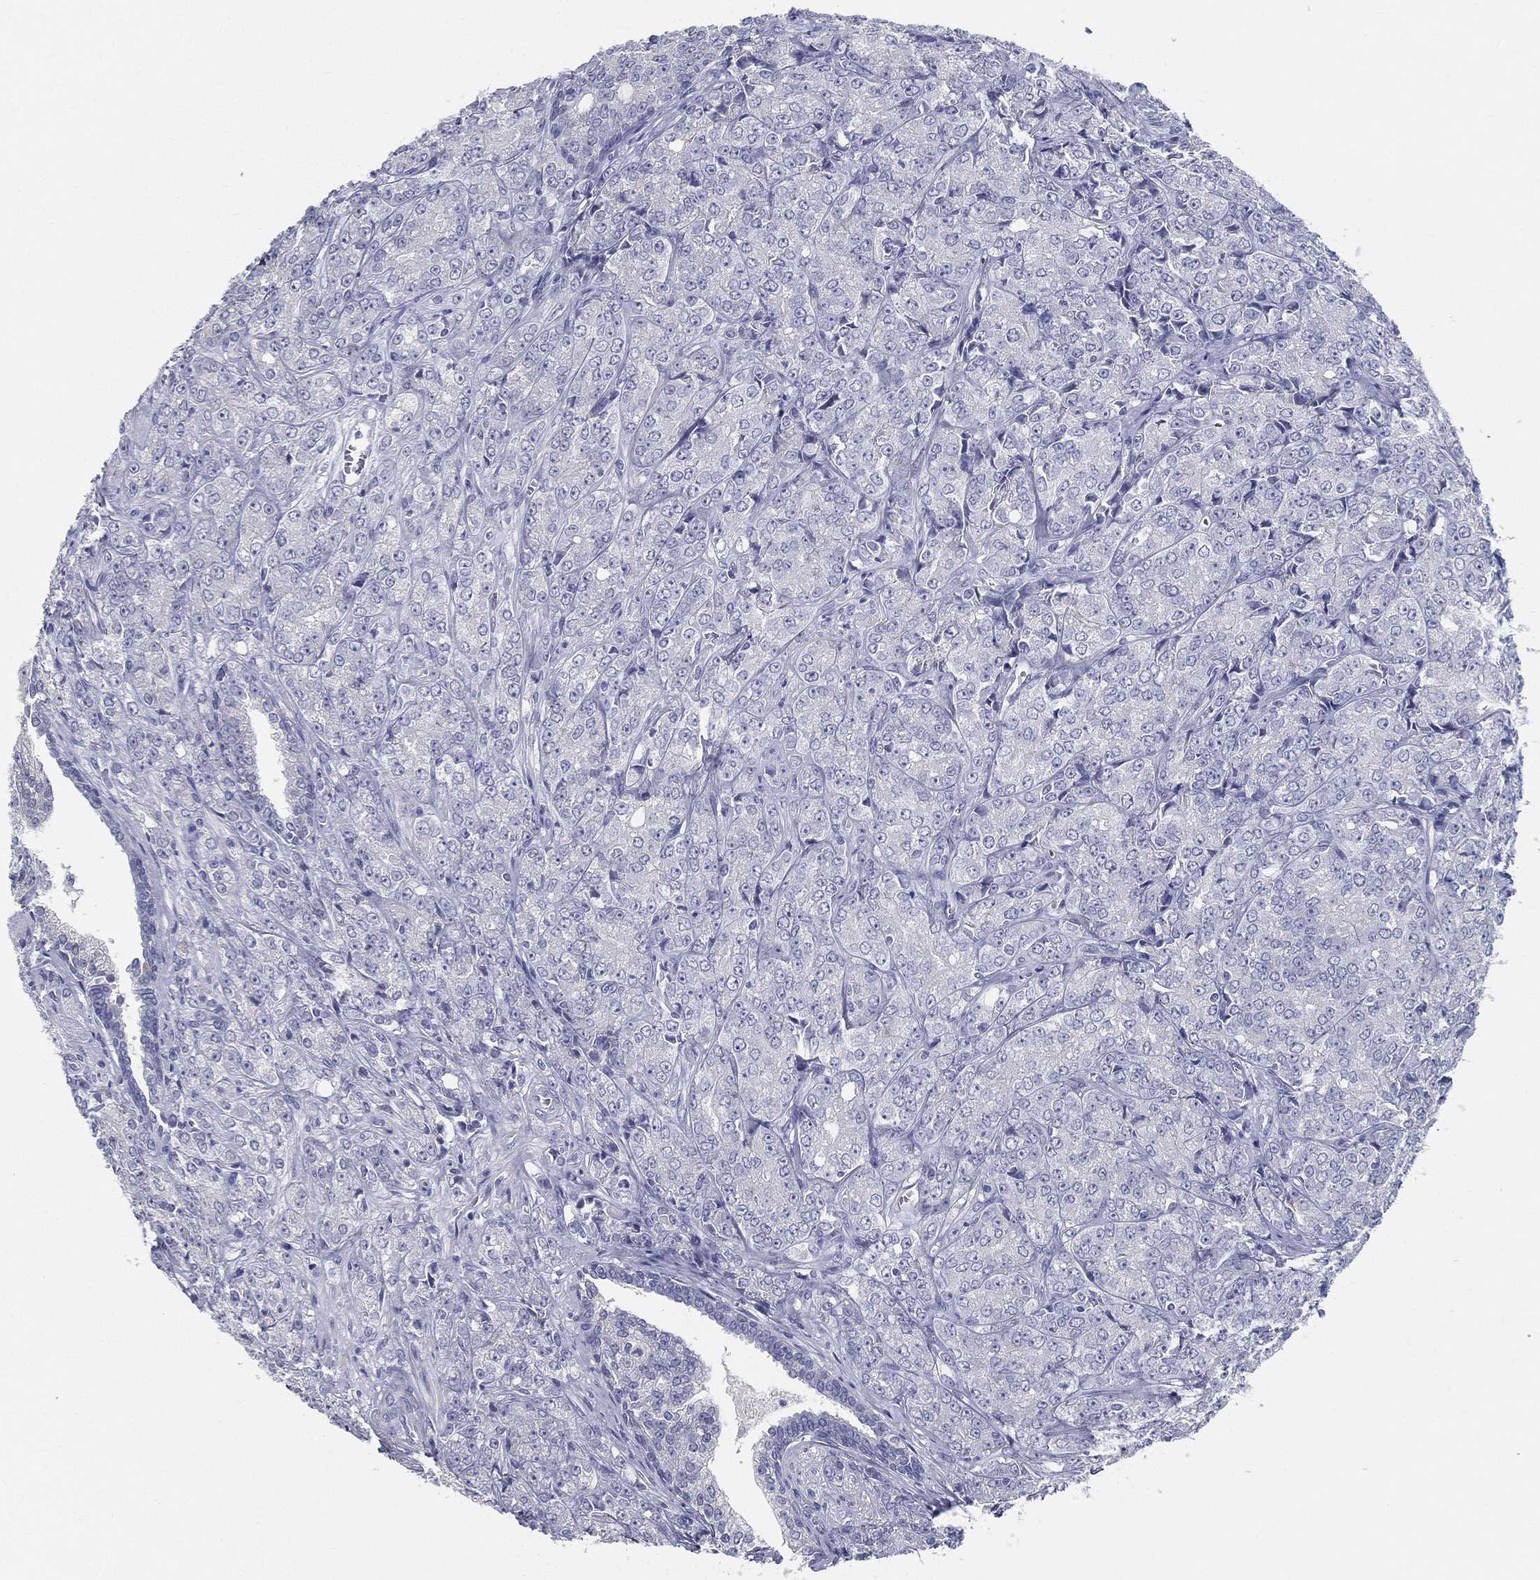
{"staining": {"intensity": "negative", "quantity": "none", "location": "none"}, "tissue": "prostate cancer", "cell_type": "Tumor cells", "image_type": "cancer", "snomed": [{"axis": "morphology", "description": "Adenocarcinoma, NOS"}, {"axis": "topography", "description": "Prostate and seminal vesicle, NOS"}, {"axis": "topography", "description": "Prostate"}], "caption": "This is an immunohistochemistry (IHC) histopathology image of adenocarcinoma (prostate). There is no positivity in tumor cells.", "gene": "STS", "patient": {"sex": "male", "age": 68}}